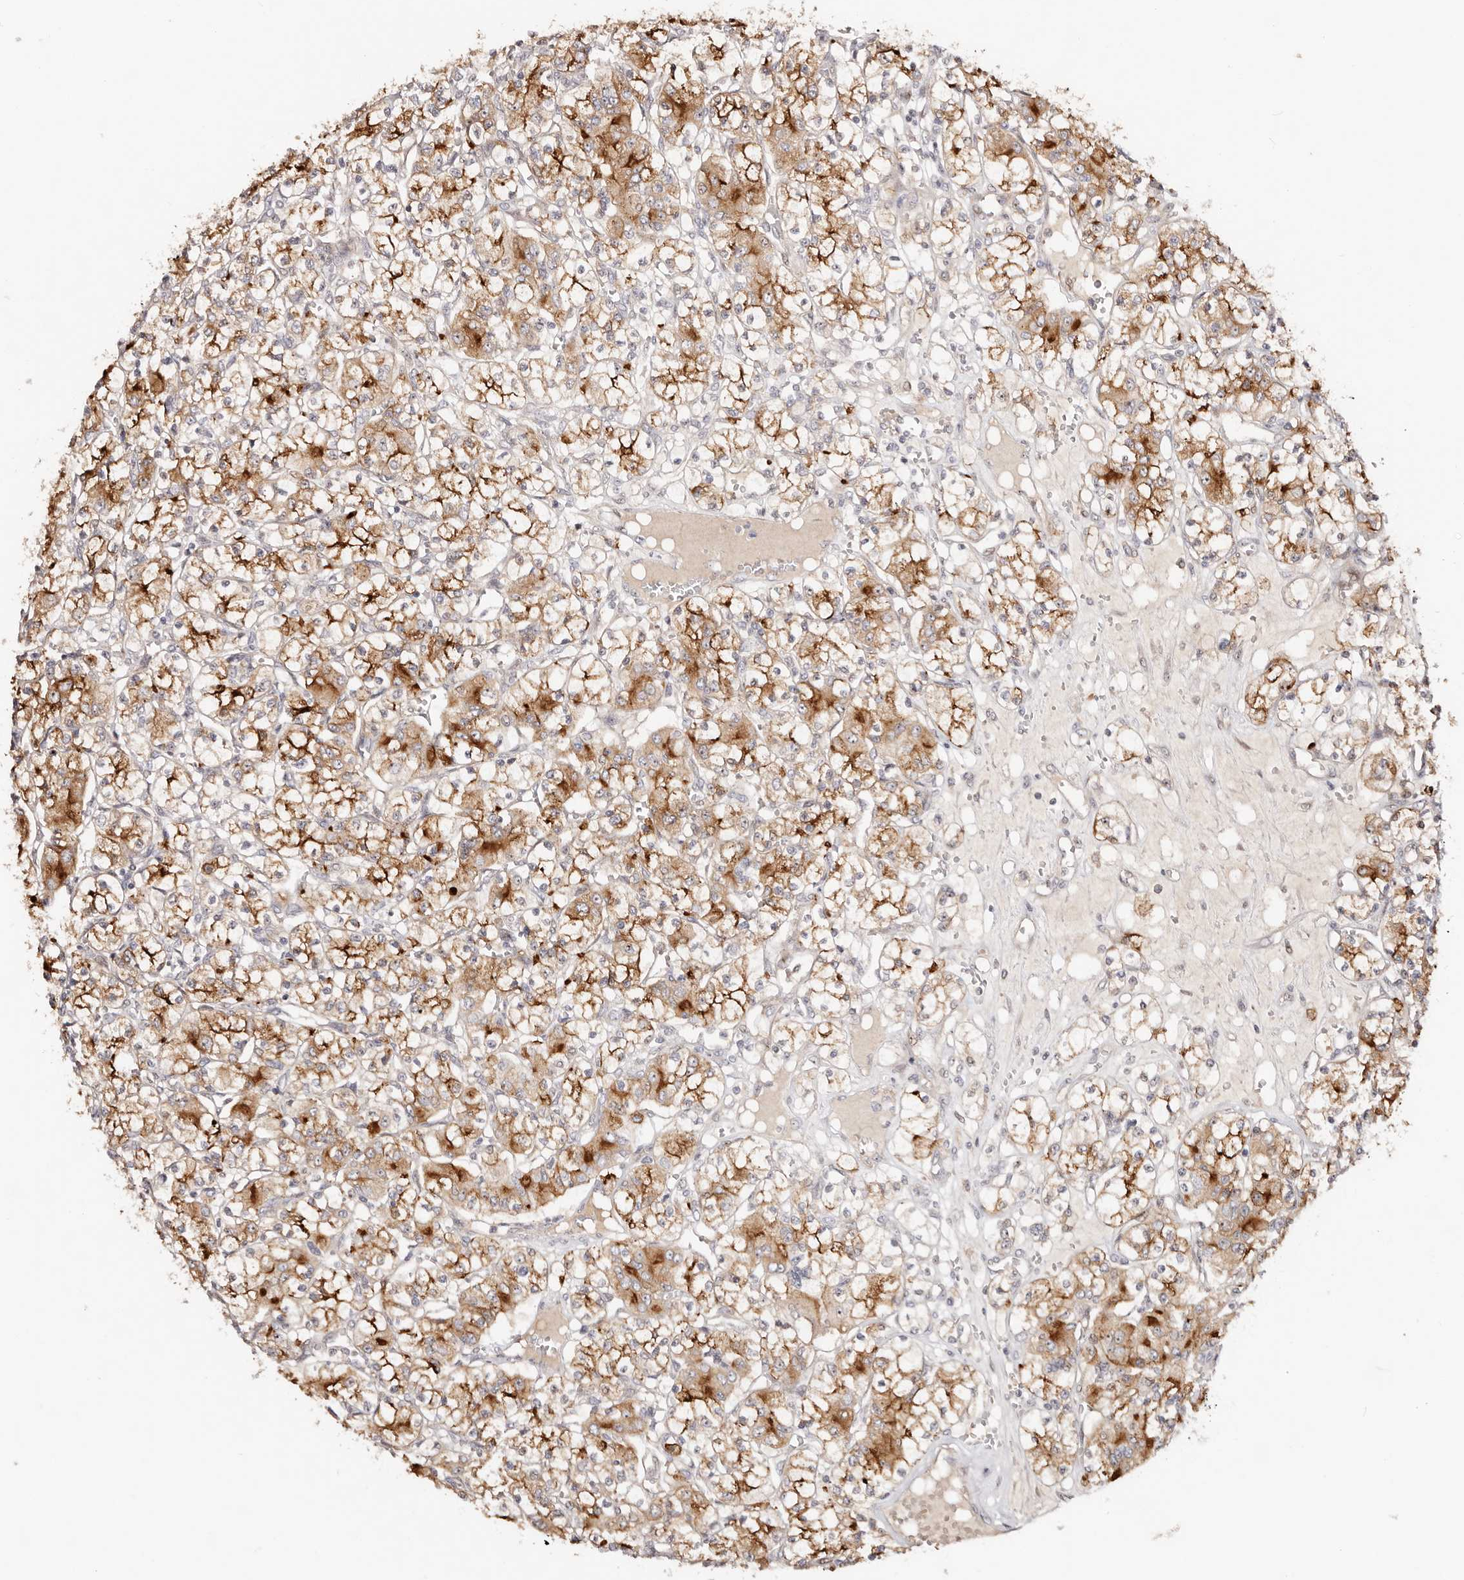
{"staining": {"intensity": "strong", "quantity": "25%-75%", "location": "cytoplasmic/membranous"}, "tissue": "renal cancer", "cell_type": "Tumor cells", "image_type": "cancer", "snomed": [{"axis": "morphology", "description": "Adenocarcinoma, NOS"}, {"axis": "topography", "description": "Kidney"}], "caption": "A high amount of strong cytoplasmic/membranous positivity is identified in approximately 25%-75% of tumor cells in renal cancer (adenocarcinoma) tissue.", "gene": "ODF2L", "patient": {"sex": "female", "age": 59}}